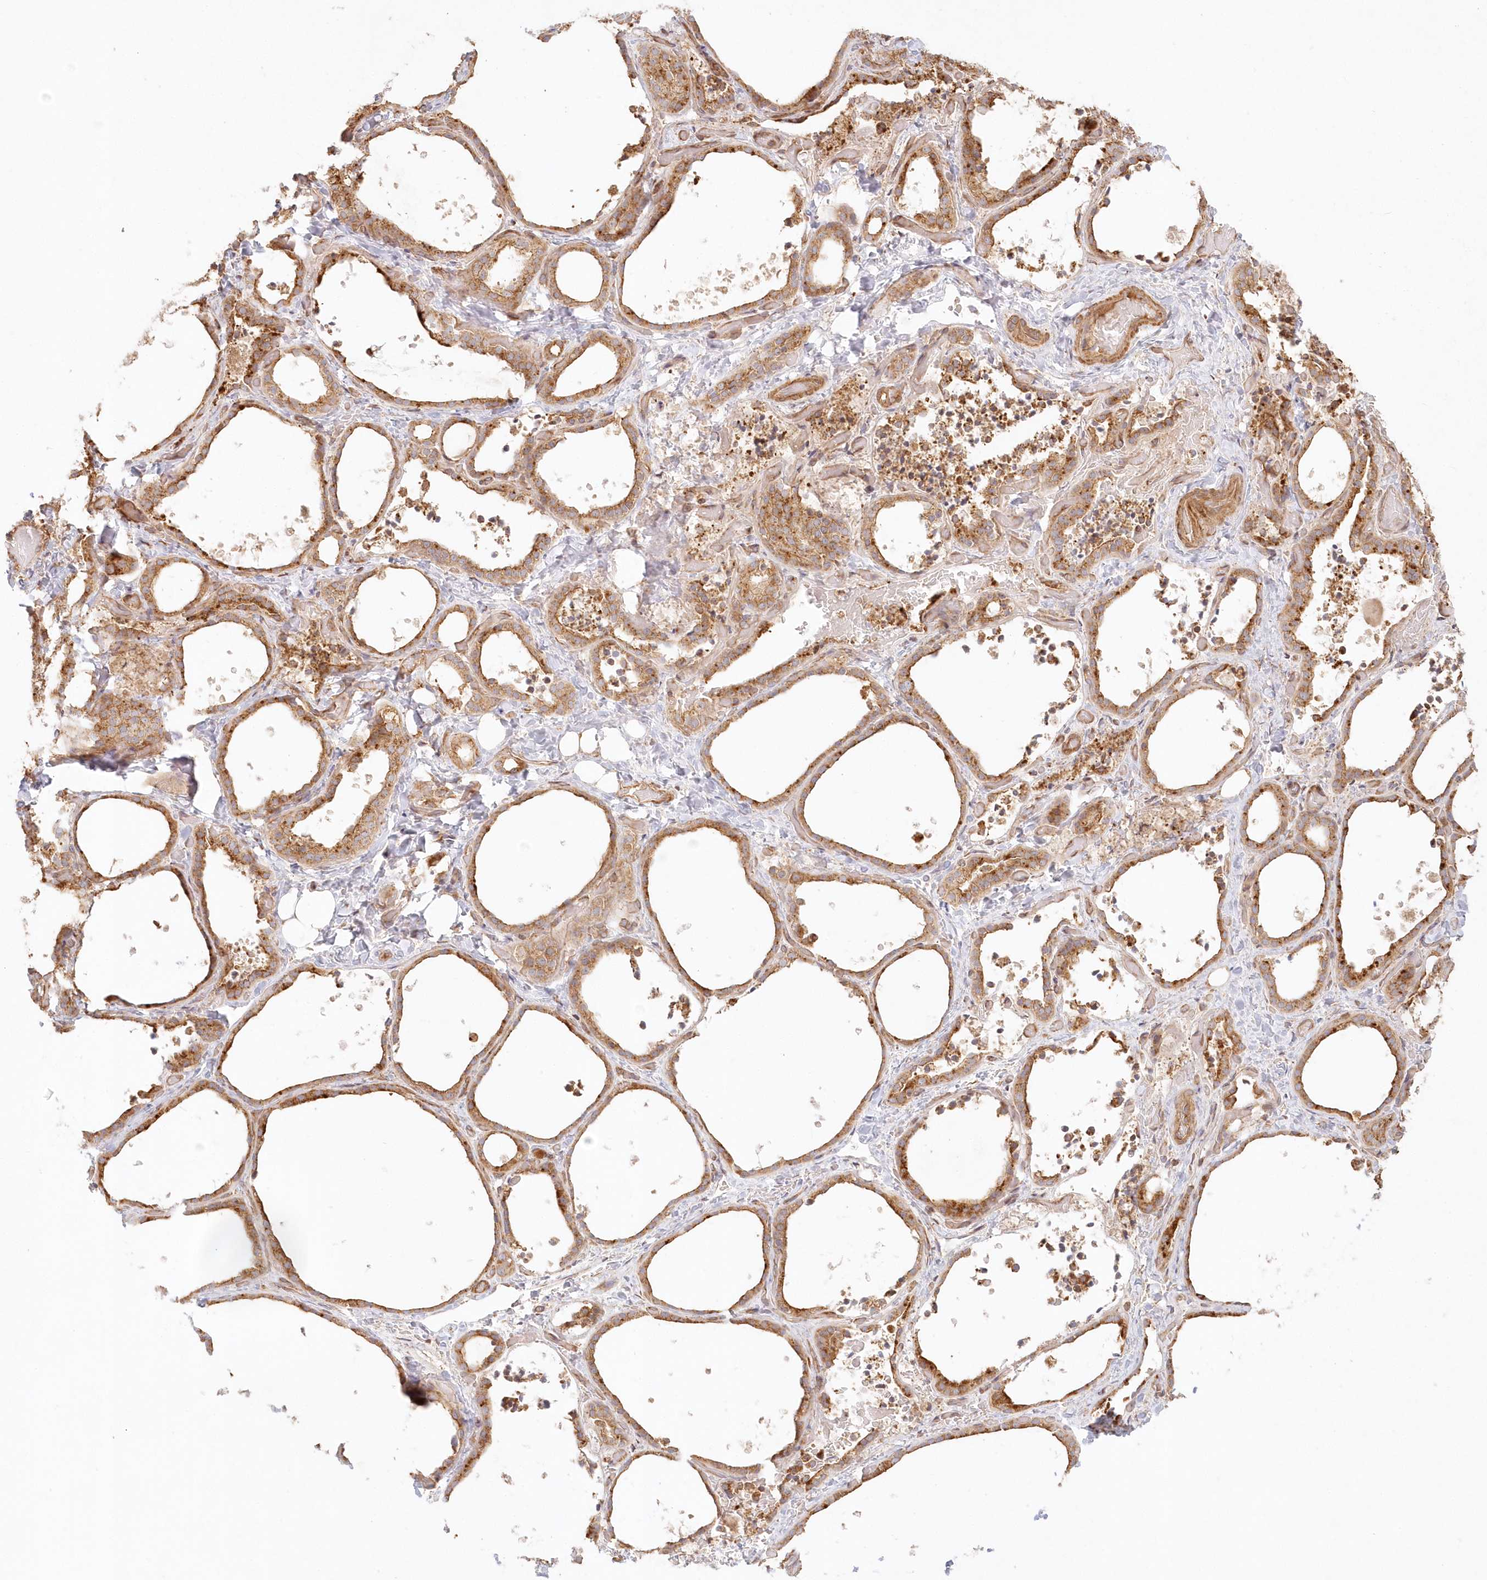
{"staining": {"intensity": "moderate", "quantity": ">75%", "location": "cytoplasmic/membranous"}, "tissue": "thyroid gland", "cell_type": "Glandular cells", "image_type": "normal", "snomed": [{"axis": "morphology", "description": "Normal tissue, NOS"}, {"axis": "topography", "description": "Thyroid gland"}], "caption": "The histopathology image exhibits a brown stain indicating the presence of a protein in the cytoplasmic/membranous of glandular cells in thyroid gland.", "gene": "KIAA0232", "patient": {"sex": "female", "age": 44}}